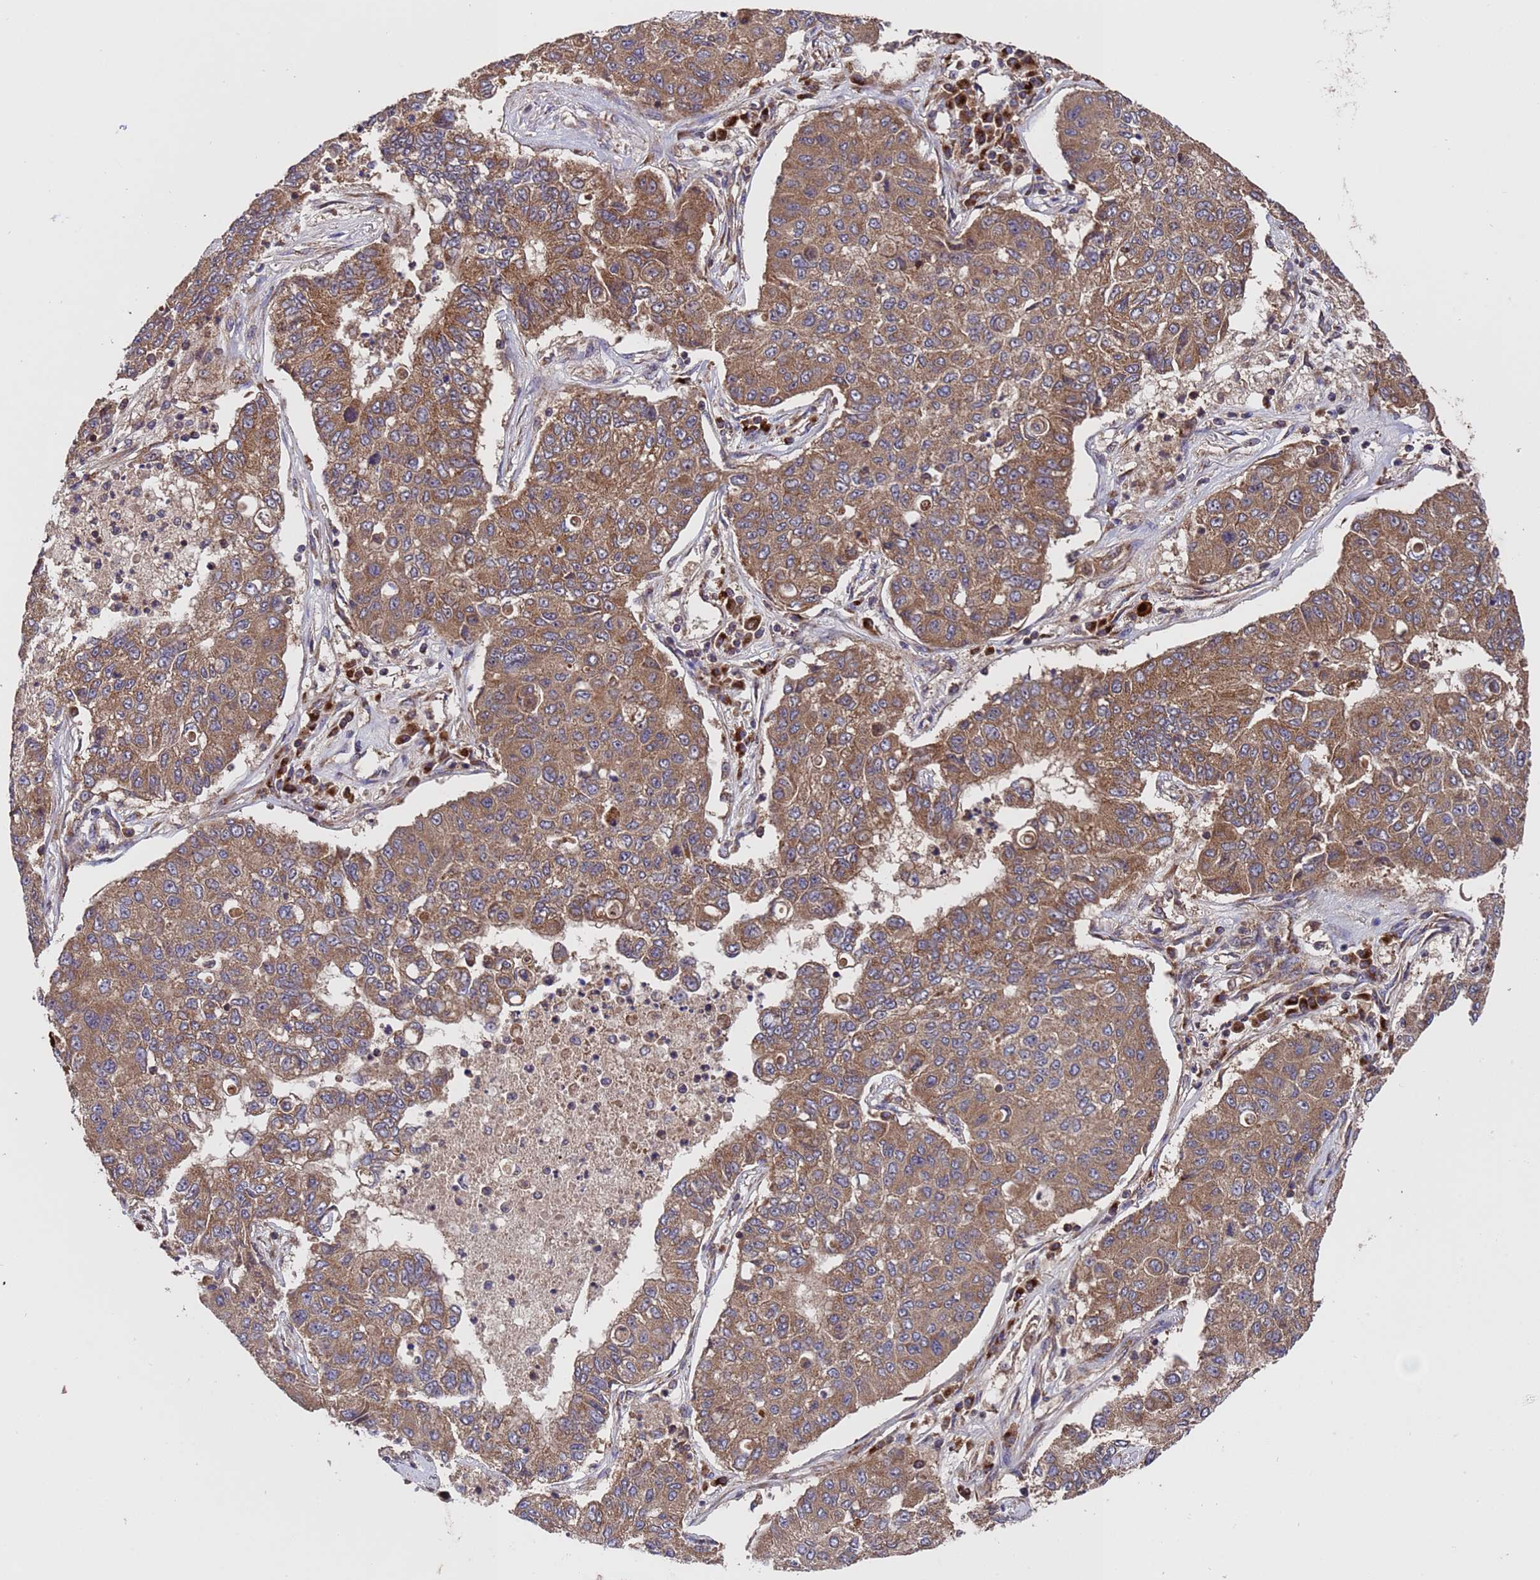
{"staining": {"intensity": "moderate", "quantity": ">75%", "location": "cytoplasmic/membranous"}, "tissue": "lung cancer", "cell_type": "Tumor cells", "image_type": "cancer", "snomed": [{"axis": "morphology", "description": "Squamous cell carcinoma, NOS"}, {"axis": "topography", "description": "Lung"}], "caption": "A photomicrograph of human lung squamous cell carcinoma stained for a protein displays moderate cytoplasmic/membranous brown staining in tumor cells.", "gene": "TSR3", "patient": {"sex": "male", "age": 74}}